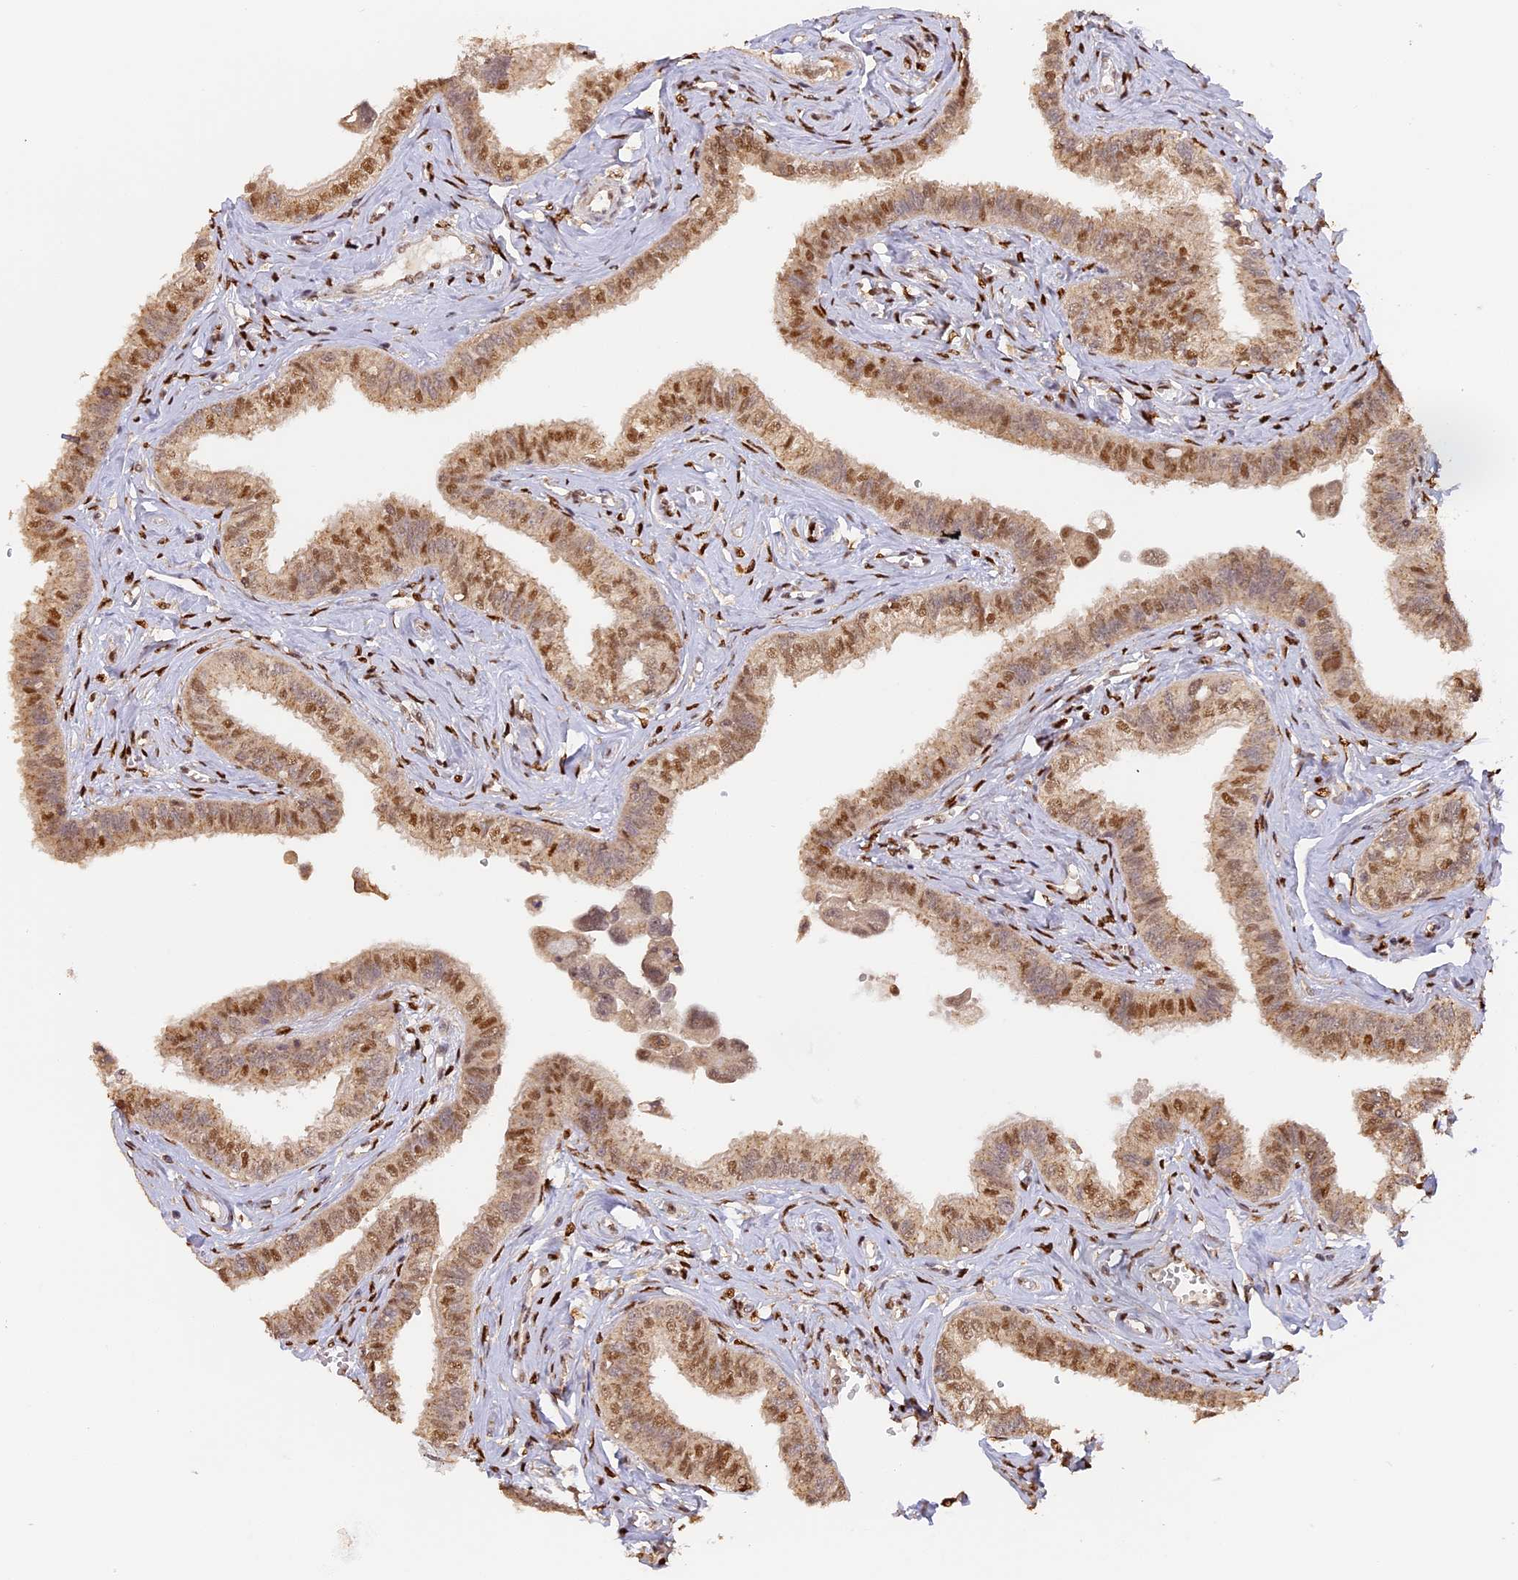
{"staining": {"intensity": "moderate", "quantity": ">75%", "location": "cytoplasmic/membranous,nuclear"}, "tissue": "fallopian tube", "cell_type": "Glandular cells", "image_type": "normal", "snomed": [{"axis": "morphology", "description": "Normal tissue, NOS"}, {"axis": "morphology", "description": "Carcinoma, NOS"}, {"axis": "topography", "description": "Fallopian tube"}, {"axis": "topography", "description": "Ovary"}], "caption": "Immunohistochemistry (DAB (3,3'-diaminobenzidine)) staining of unremarkable fallopian tube exhibits moderate cytoplasmic/membranous,nuclear protein expression in approximately >75% of glandular cells. The staining was performed using DAB to visualize the protein expression in brown, while the nuclei were stained in blue with hematoxylin (Magnification: 20x).", "gene": "MYBL2", "patient": {"sex": "female", "age": 59}}